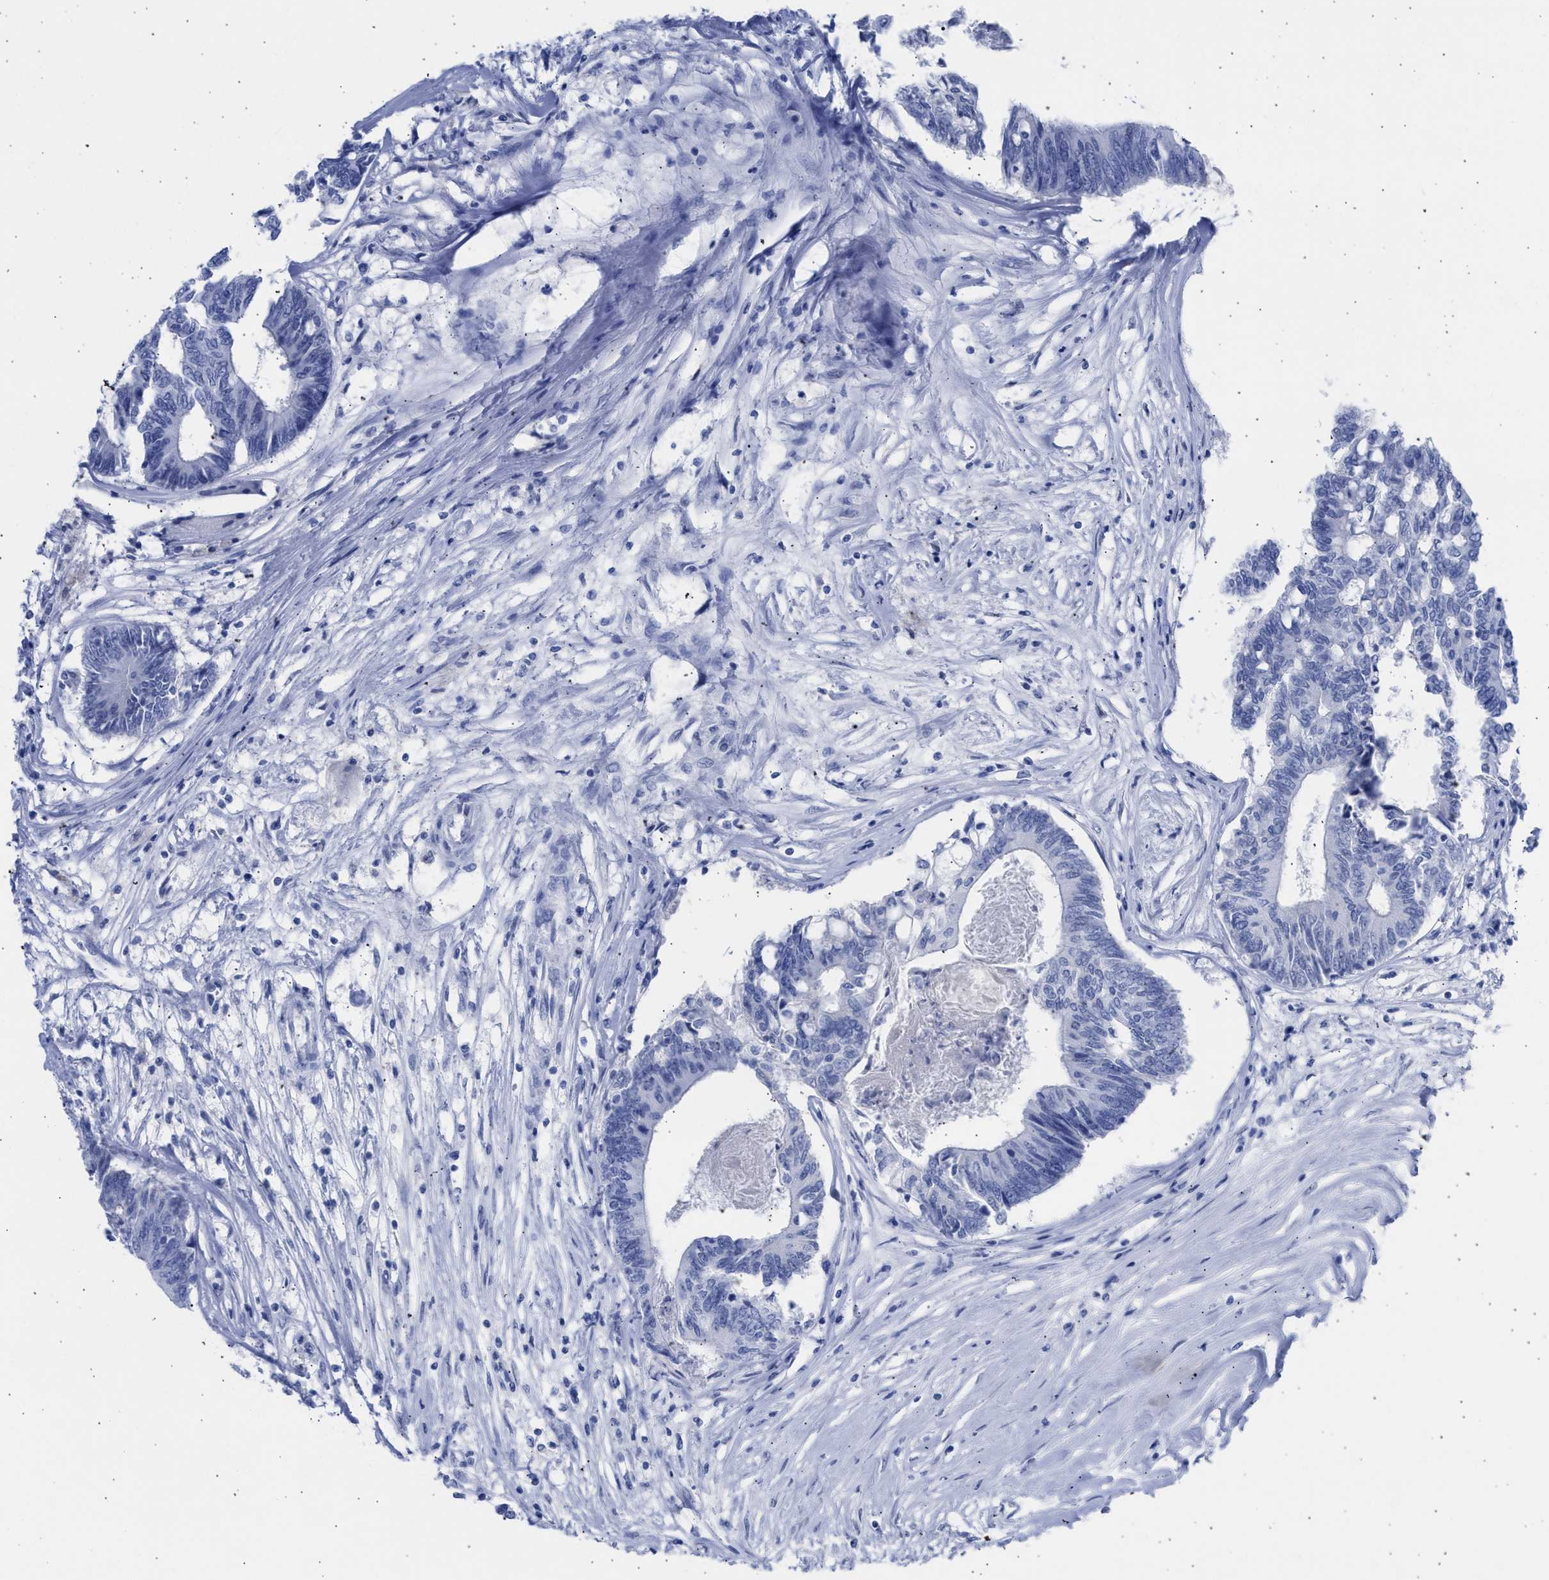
{"staining": {"intensity": "negative", "quantity": "none", "location": "none"}, "tissue": "colorectal cancer", "cell_type": "Tumor cells", "image_type": "cancer", "snomed": [{"axis": "morphology", "description": "Adenocarcinoma, NOS"}, {"axis": "topography", "description": "Rectum"}], "caption": "DAB (3,3'-diaminobenzidine) immunohistochemical staining of human colorectal cancer (adenocarcinoma) demonstrates no significant positivity in tumor cells. The staining is performed using DAB (3,3'-diaminobenzidine) brown chromogen with nuclei counter-stained in using hematoxylin.", "gene": "RSPH1", "patient": {"sex": "male", "age": 63}}